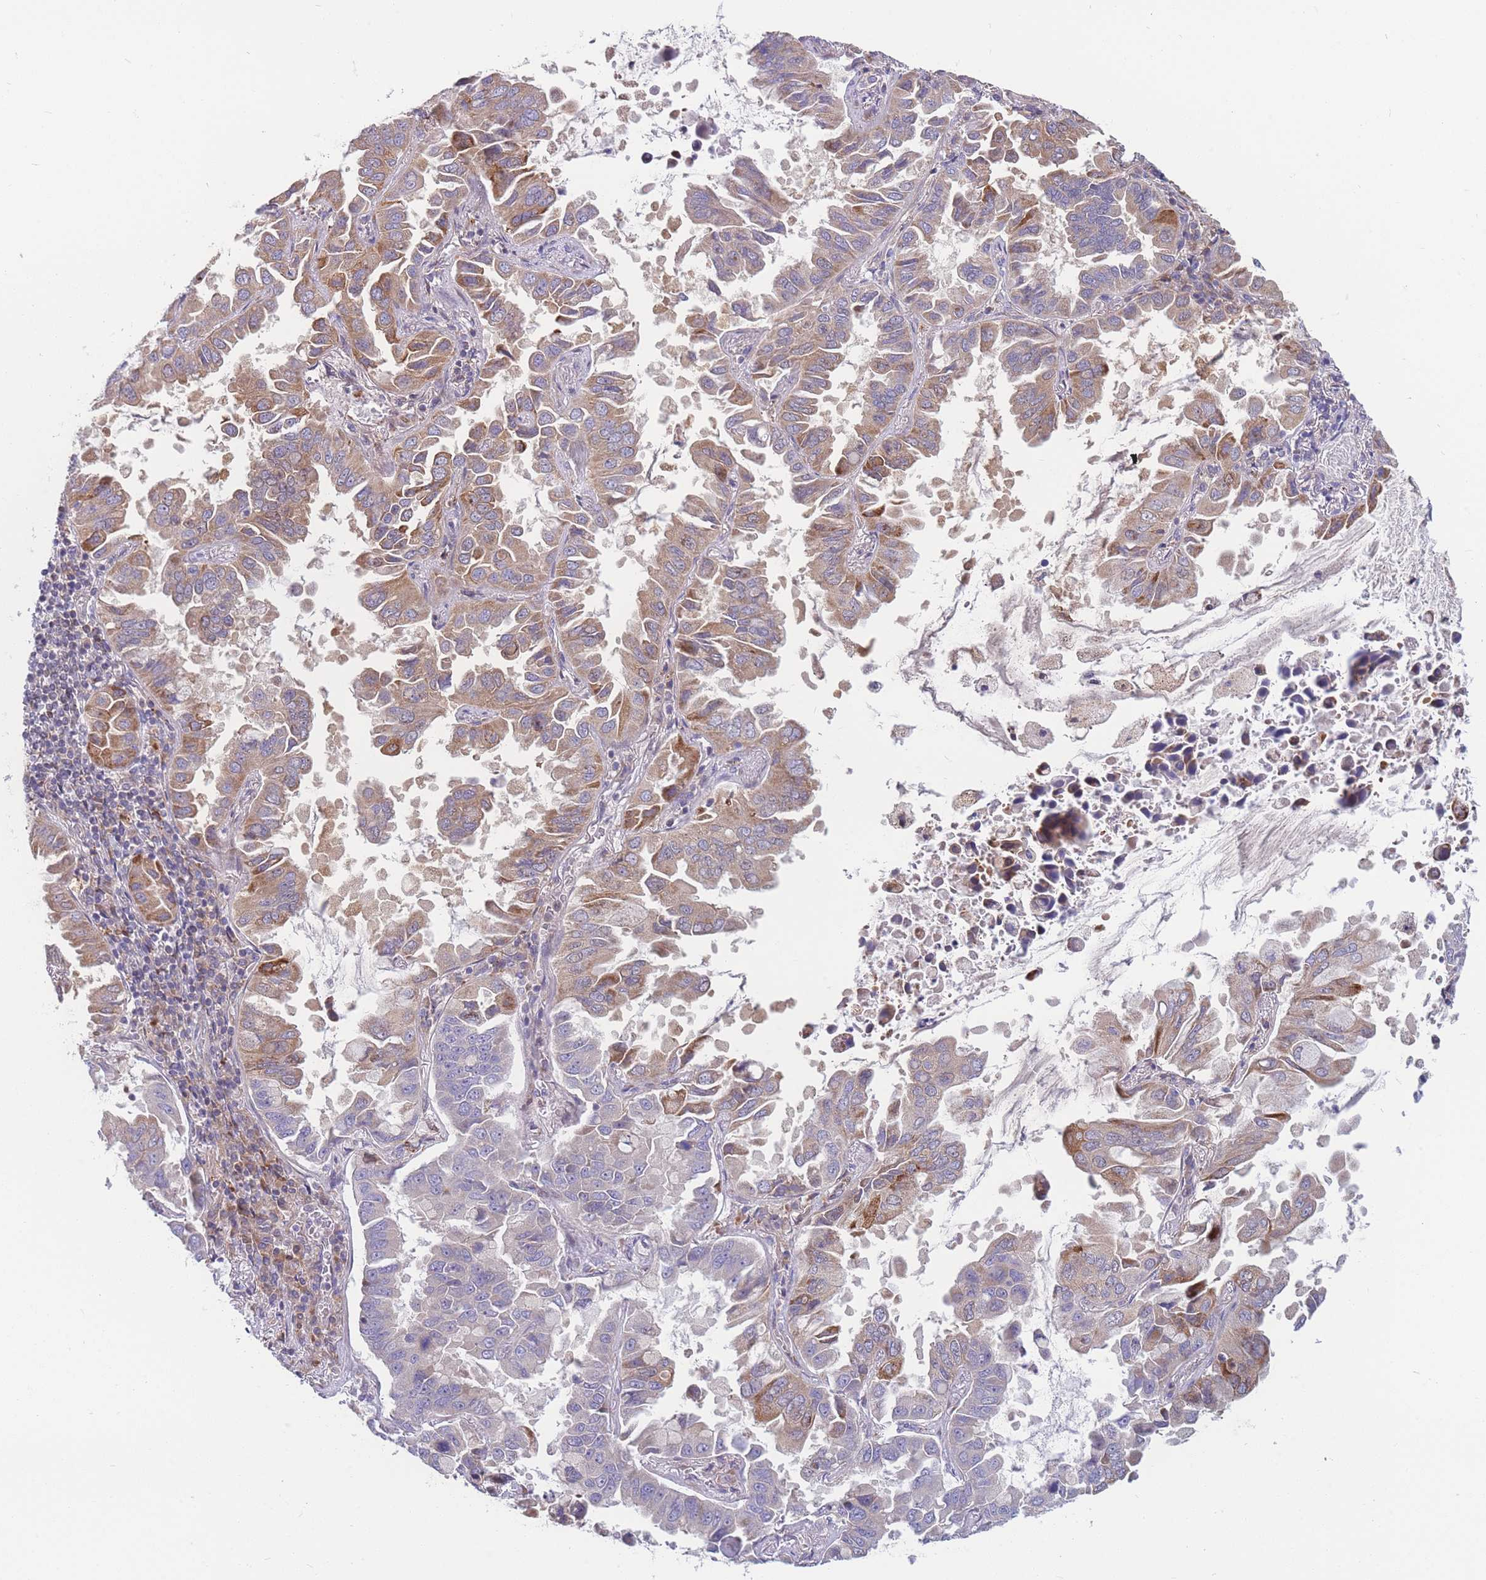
{"staining": {"intensity": "moderate", "quantity": "<25%", "location": "cytoplasmic/membranous"}, "tissue": "lung cancer", "cell_type": "Tumor cells", "image_type": "cancer", "snomed": [{"axis": "morphology", "description": "Adenocarcinoma, NOS"}, {"axis": "topography", "description": "Lung"}], "caption": "Immunohistochemistry (DAB (3,3'-diaminobenzidine)) staining of human lung cancer (adenocarcinoma) shows moderate cytoplasmic/membranous protein positivity in about <25% of tumor cells.", "gene": "TMEM131L", "patient": {"sex": "male", "age": 64}}